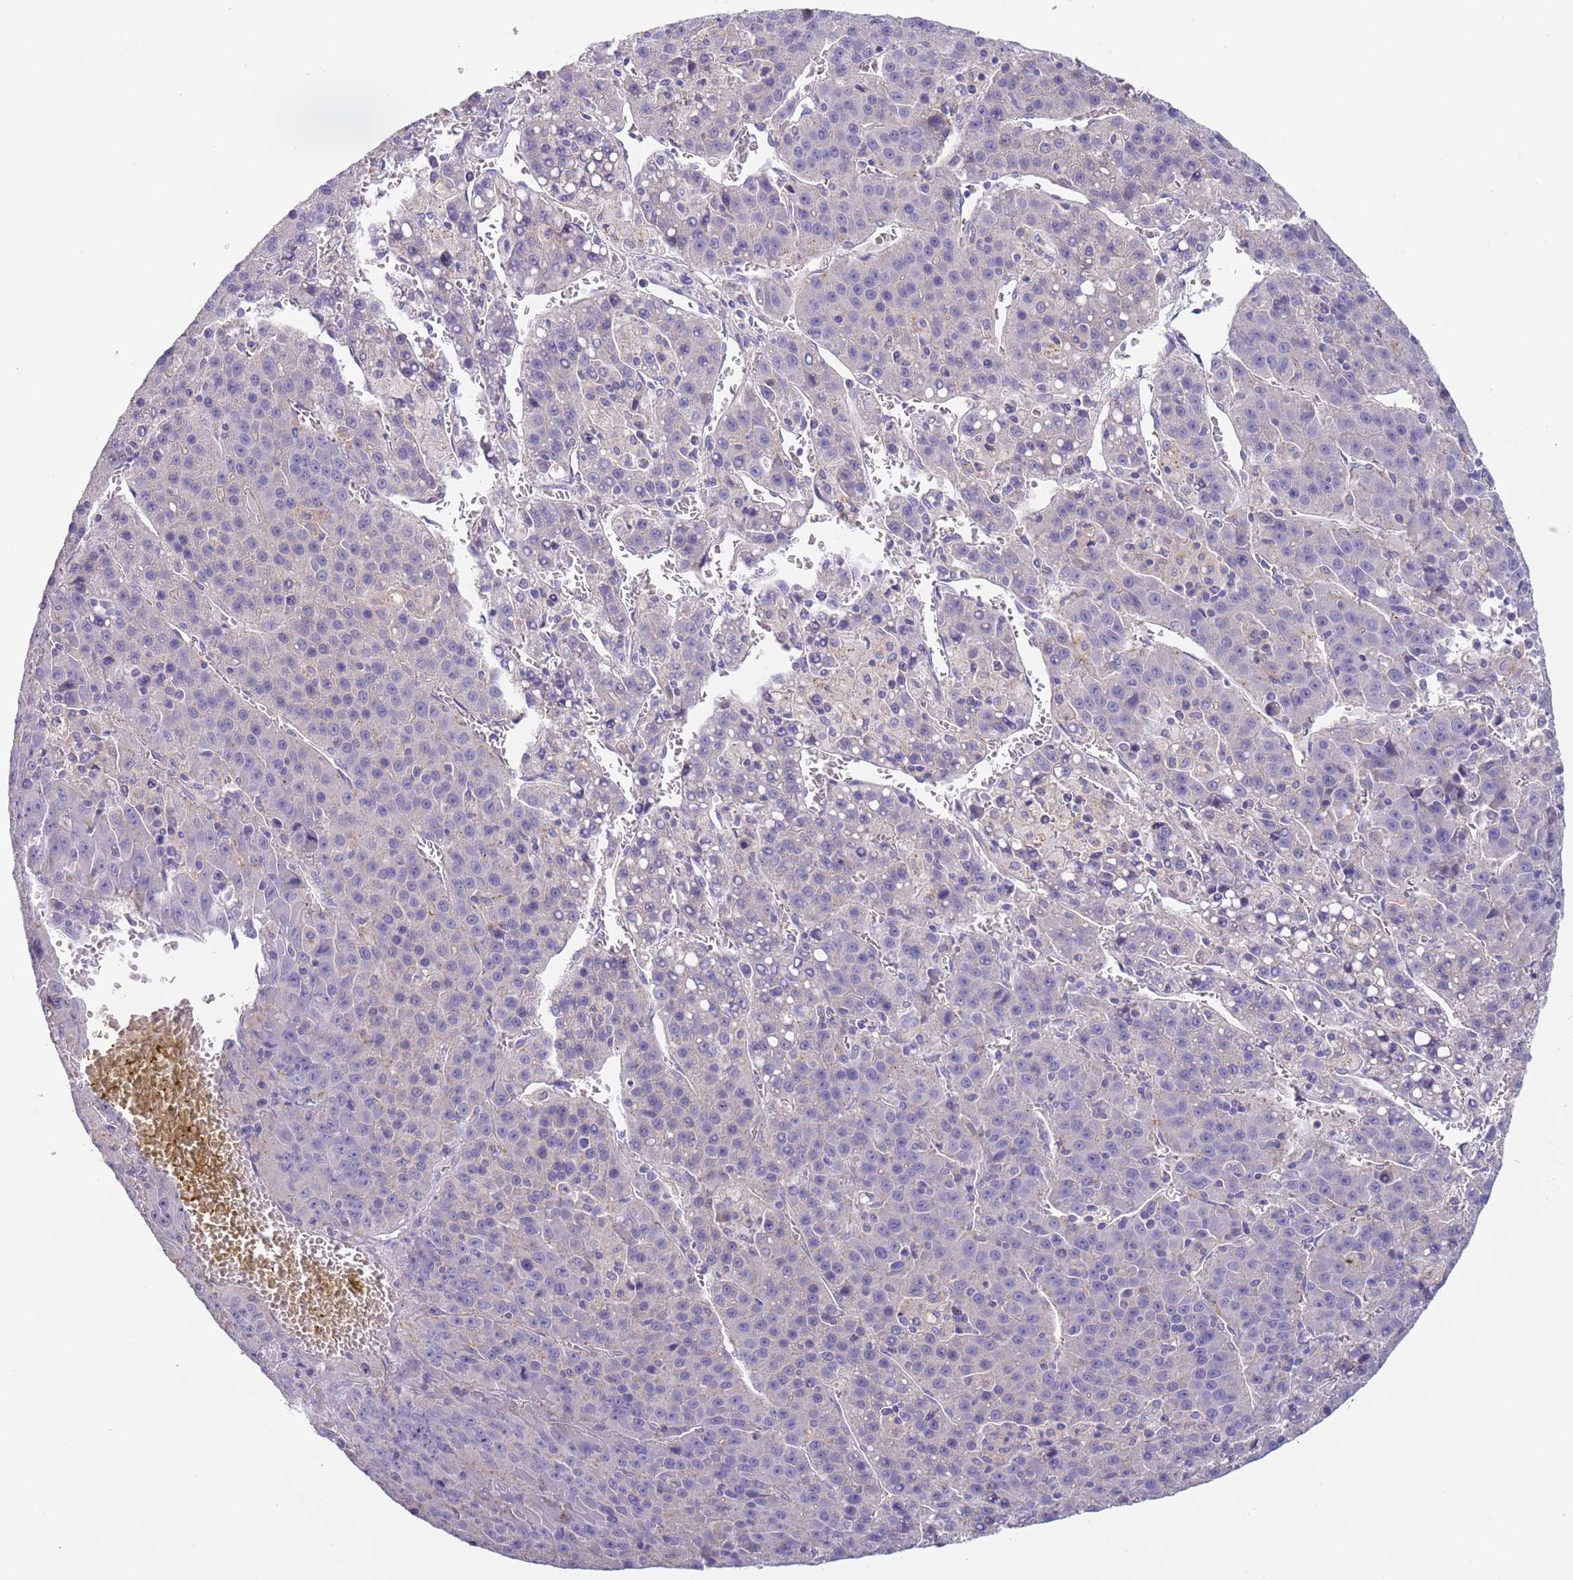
{"staining": {"intensity": "negative", "quantity": "none", "location": "none"}, "tissue": "liver cancer", "cell_type": "Tumor cells", "image_type": "cancer", "snomed": [{"axis": "morphology", "description": "Carcinoma, Hepatocellular, NOS"}, {"axis": "topography", "description": "Liver"}], "caption": "Tumor cells are negative for brown protein staining in liver cancer.", "gene": "MAN1C1", "patient": {"sex": "female", "age": 53}}